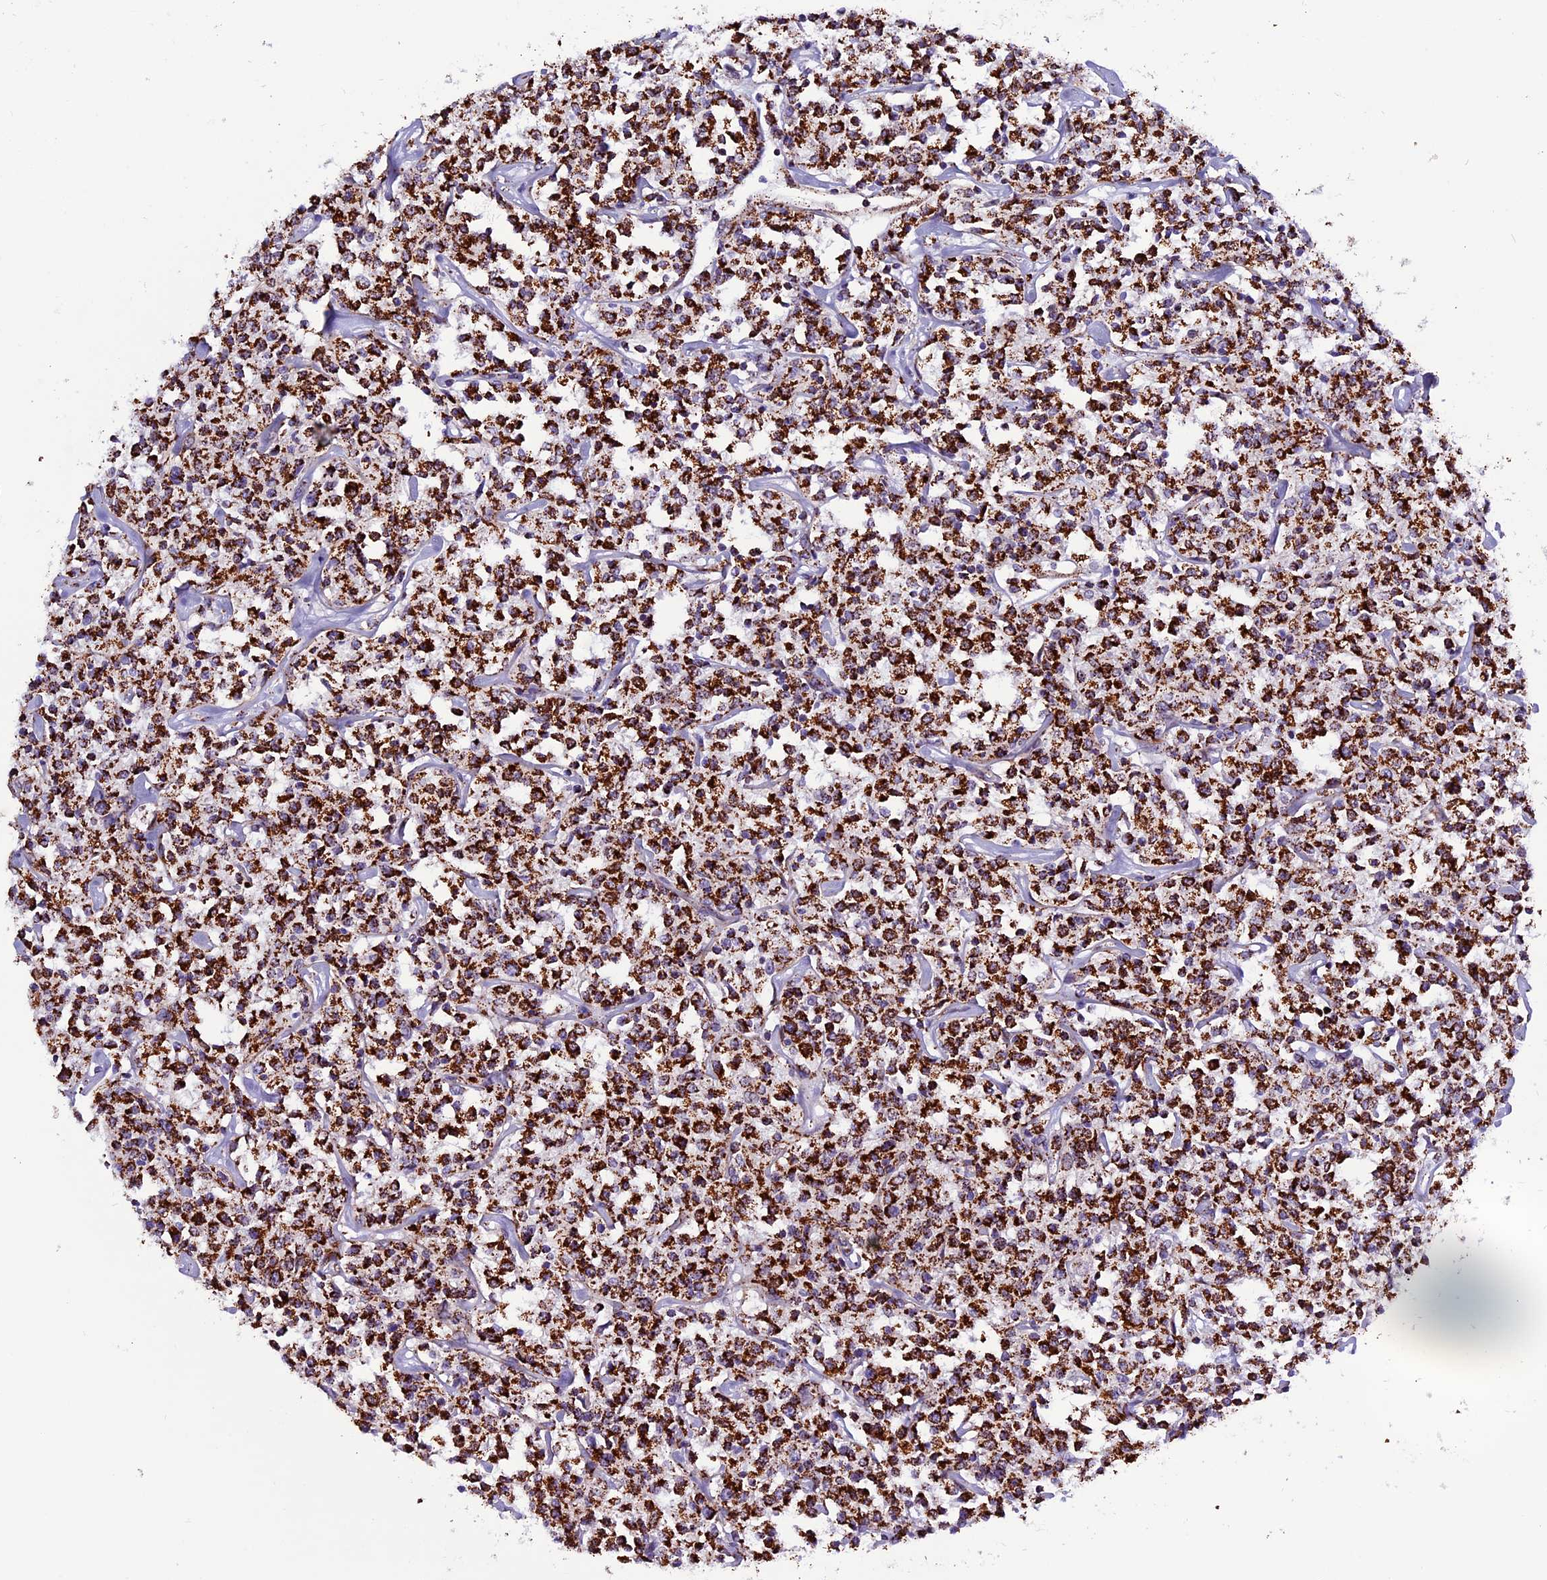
{"staining": {"intensity": "strong", "quantity": ">75%", "location": "cytoplasmic/membranous"}, "tissue": "lymphoma", "cell_type": "Tumor cells", "image_type": "cancer", "snomed": [{"axis": "morphology", "description": "Malignant lymphoma, non-Hodgkin's type, Low grade"}, {"axis": "topography", "description": "Small intestine"}], "caption": "Immunohistochemical staining of human malignant lymphoma, non-Hodgkin's type (low-grade) exhibits high levels of strong cytoplasmic/membranous positivity in about >75% of tumor cells.", "gene": "CX3CL1", "patient": {"sex": "female", "age": 59}}